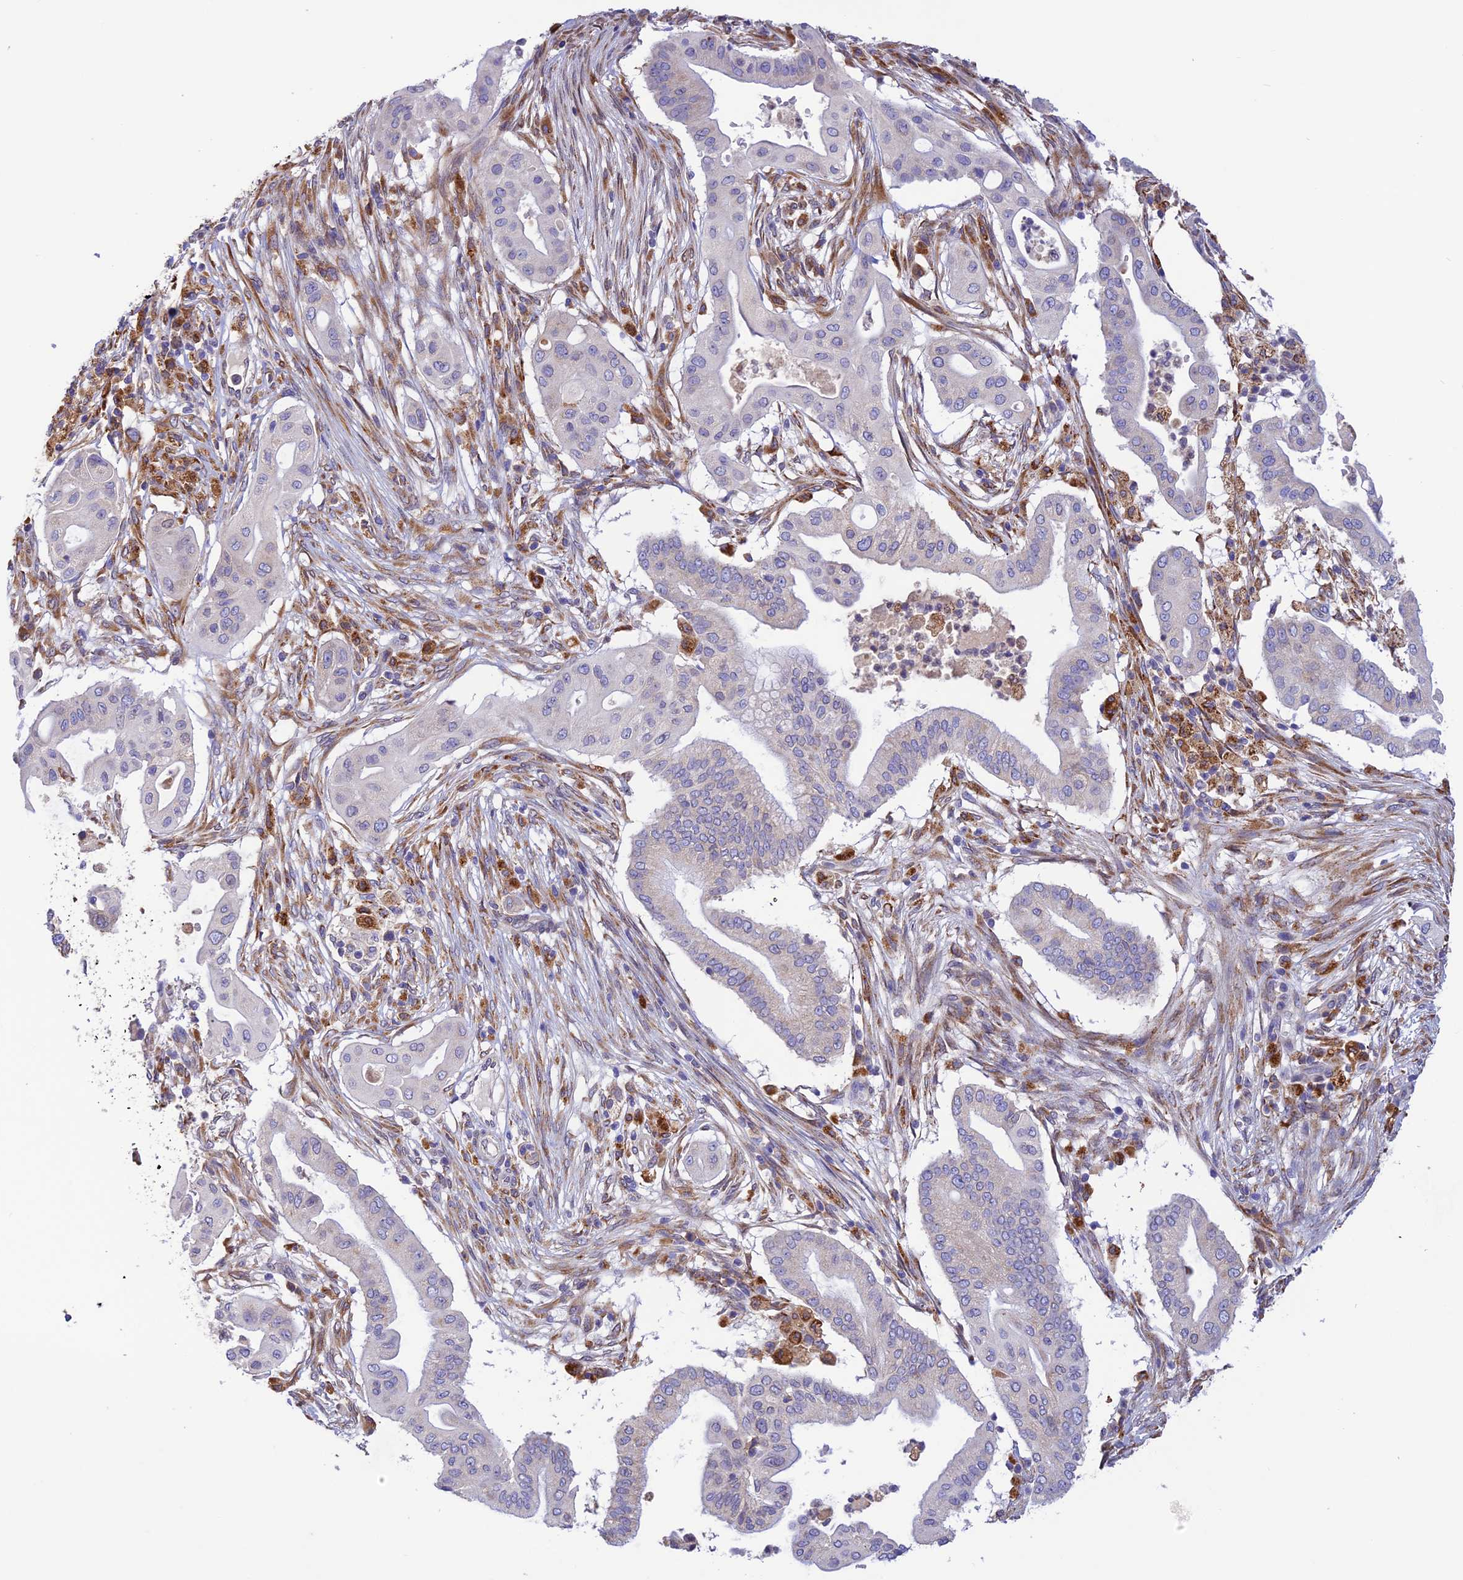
{"staining": {"intensity": "negative", "quantity": "none", "location": "none"}, "tissue": "pancreatic cancer", "cell_type": "Tumor cells", "image_type": "cancer", "snomed": [{"axis": "morphology", "description": "Adenocarcinoma, NOS"}, {"axis": "topography", "description": "Pancreas"}], "caption": "The photomicrograph exhibits no significant expression in tumor cells of pancreatic adenocarcinoma.", "gene": "VKORC1", "patient": {"sex": "male", "age": 68}}